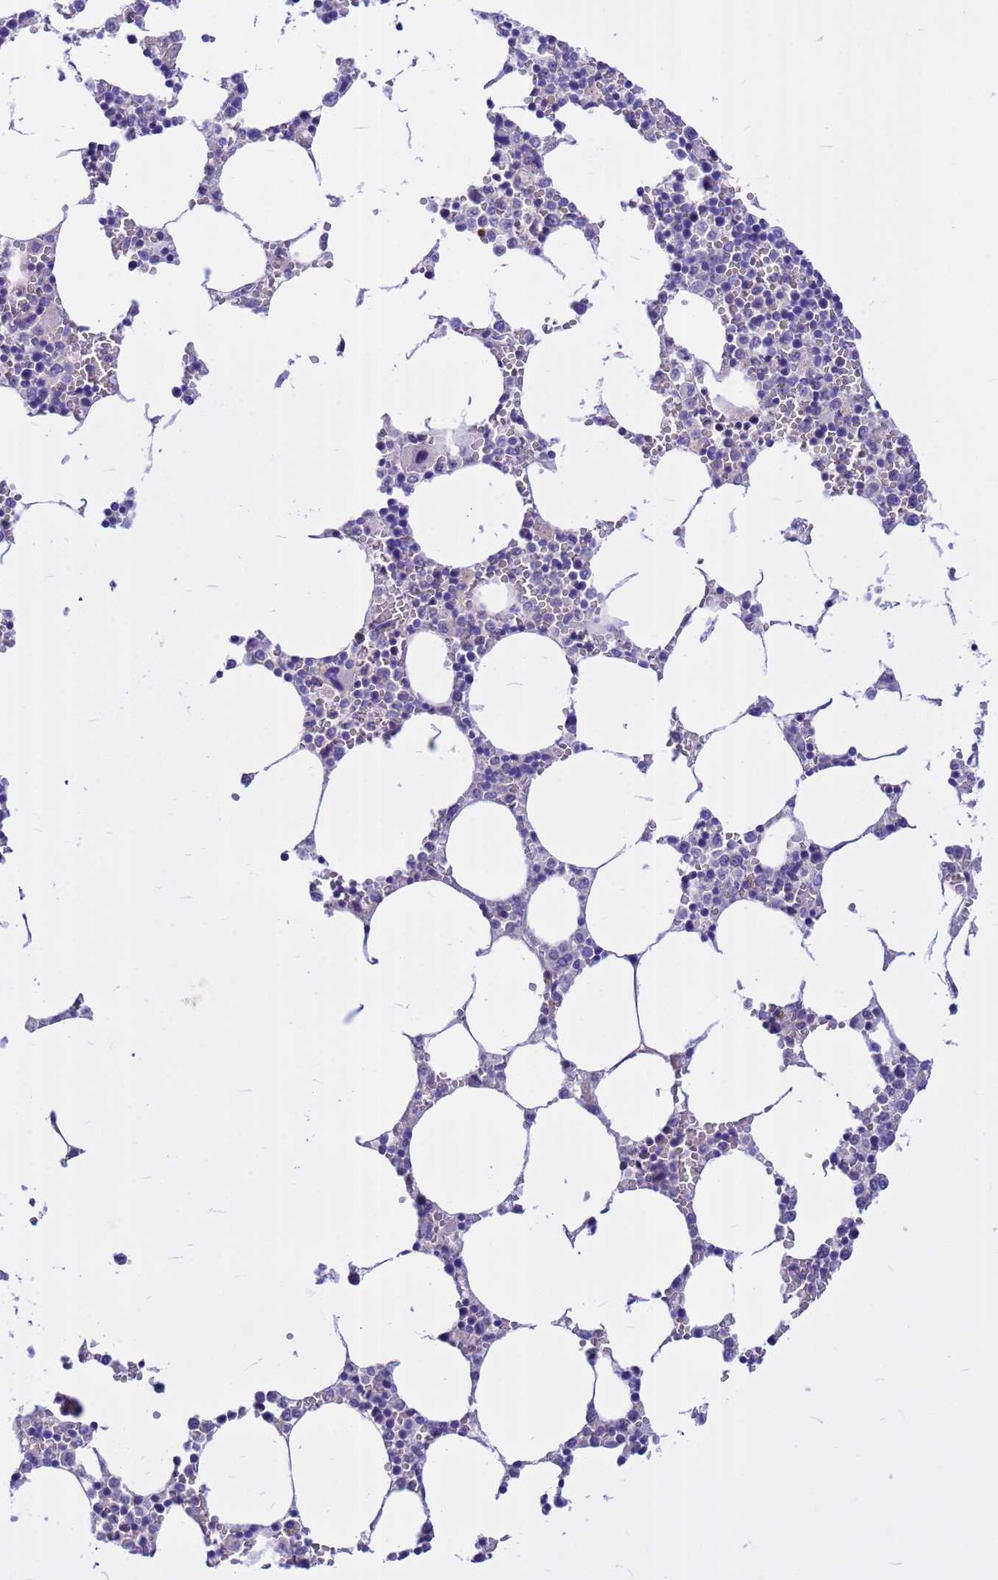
{"staining": {"intensity": "negative", "quantity": "none", "location": "none"}, "tissue": "bone marrow", "cell_type": "Hematopoietic cells", "image_type": "normal", "snomed": [{"axis": "morphology", "description": "Normal tissue, NOS"}, {"axis": "topography", "description": "Bone marrow"}], "caption": "High power microscopy micrograph of an IHC micrograph of normal bone marrow, revealing no significant staining in hematopoietic cells.", "gene": "DMRTC2", "patient": {"sex": "female", "age": 64}}